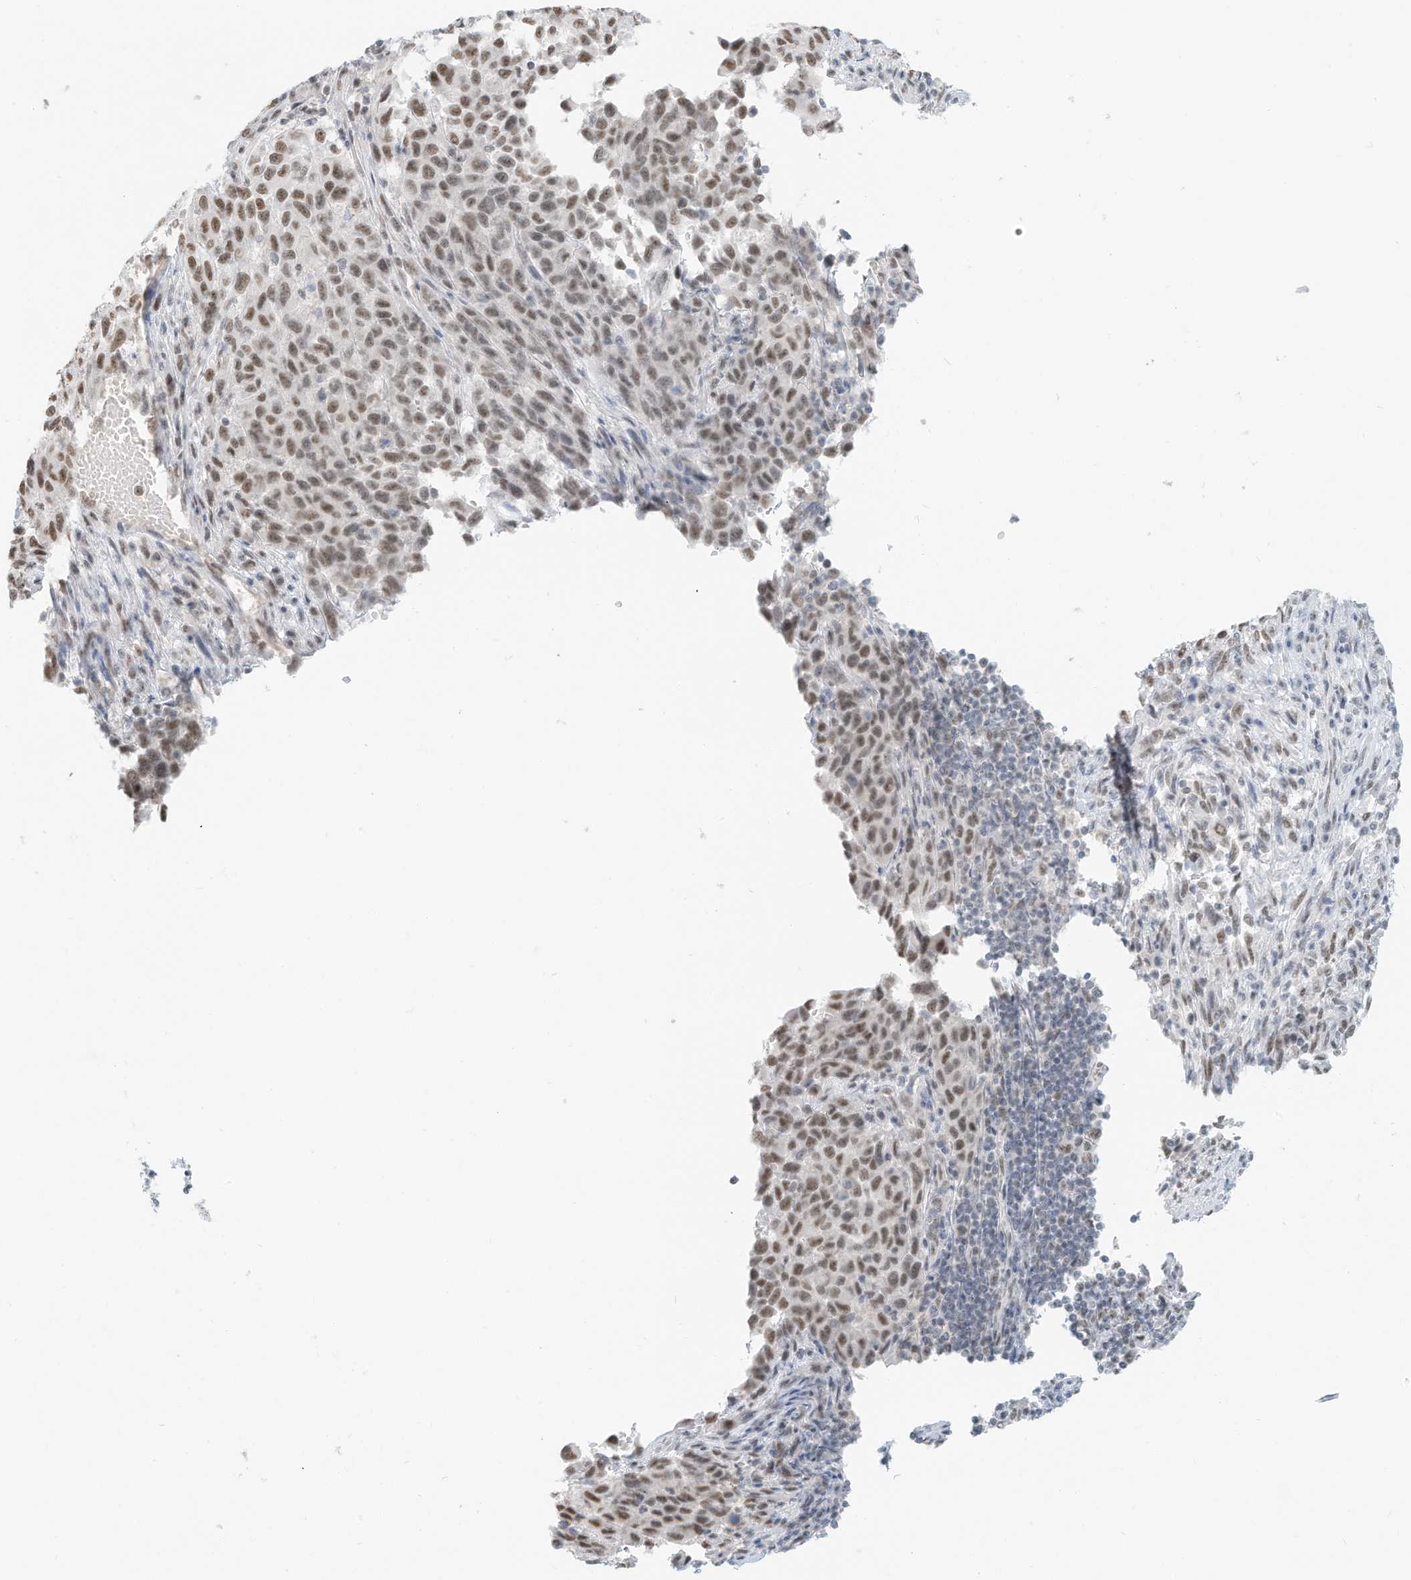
{"staining": {"intensity": "moderate", "quantity": ">75%", "location": "nuclear"}, "tissue": "melanoma", "cell_type": "Tumor cells", "image_type": "cancer", "snomed": [{"axis": "morphology", "description": "Malignant melanoma, Metastatic site"}, {"axis": "topography", "description": "Lymph node"}], "caption": "This image shows IHC staining of malignant melanoma (metastatic site), with medium moderate nuclear positivity in approximately >75% of tumor cells.", "gene": "PGC", "patient": {"sex": "male", "age": 61}}